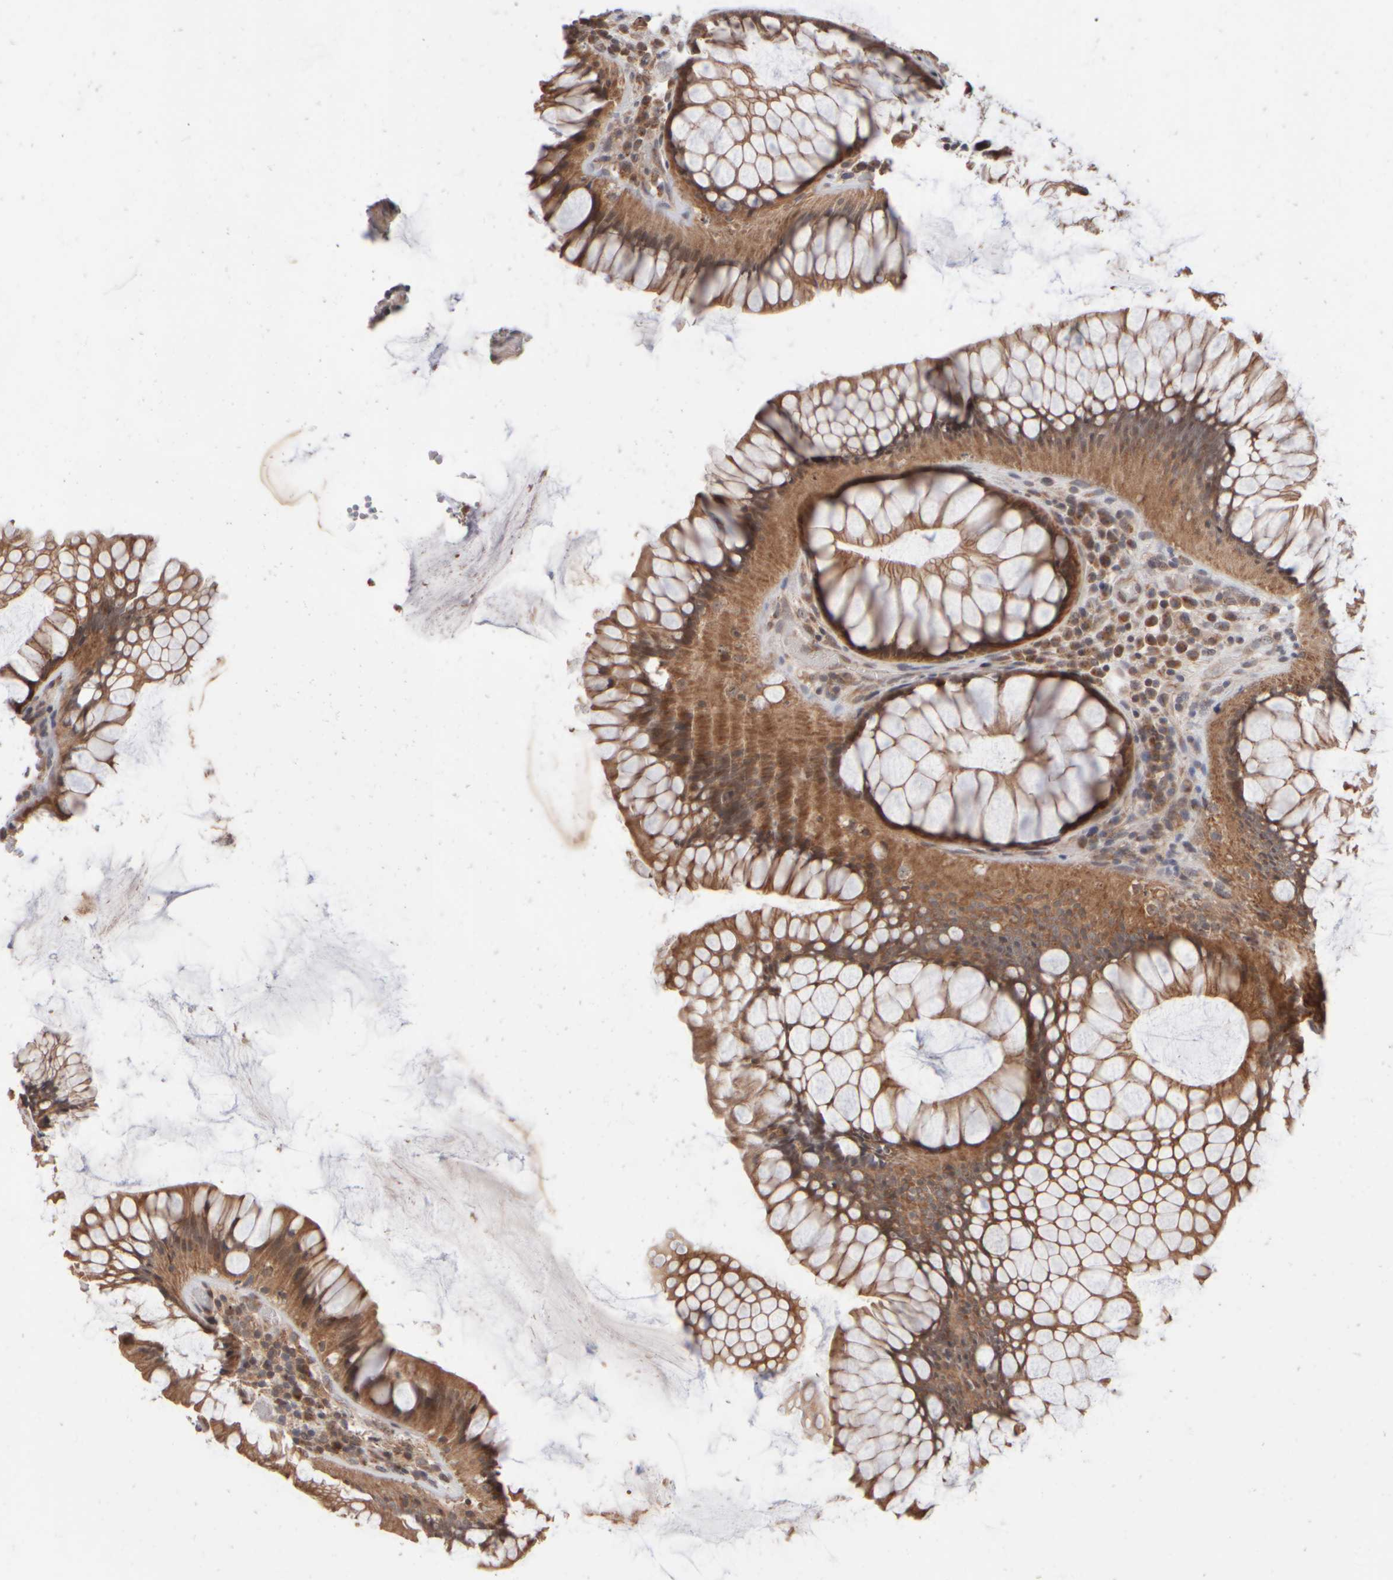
{"staining": {"intensity": "strong", "quantity": ">75%", "location": "cytoplasmic/membranous"}, "tissue": "rectum", "cell_type": "Glandular cells", "image_type": "normal", "snomed": [{"axis": "morphology", "description": "Normal tissue, NOS"}, {"axis": "topography", "description": "Rectum"}], "caption": "Strong cytoplasmic/membranous expression for a protein is present in about >75% of glandular cells of normal rectum using IHC.", "gene": "ABHD11", "patient": {"sex": "male", "age": 51}}